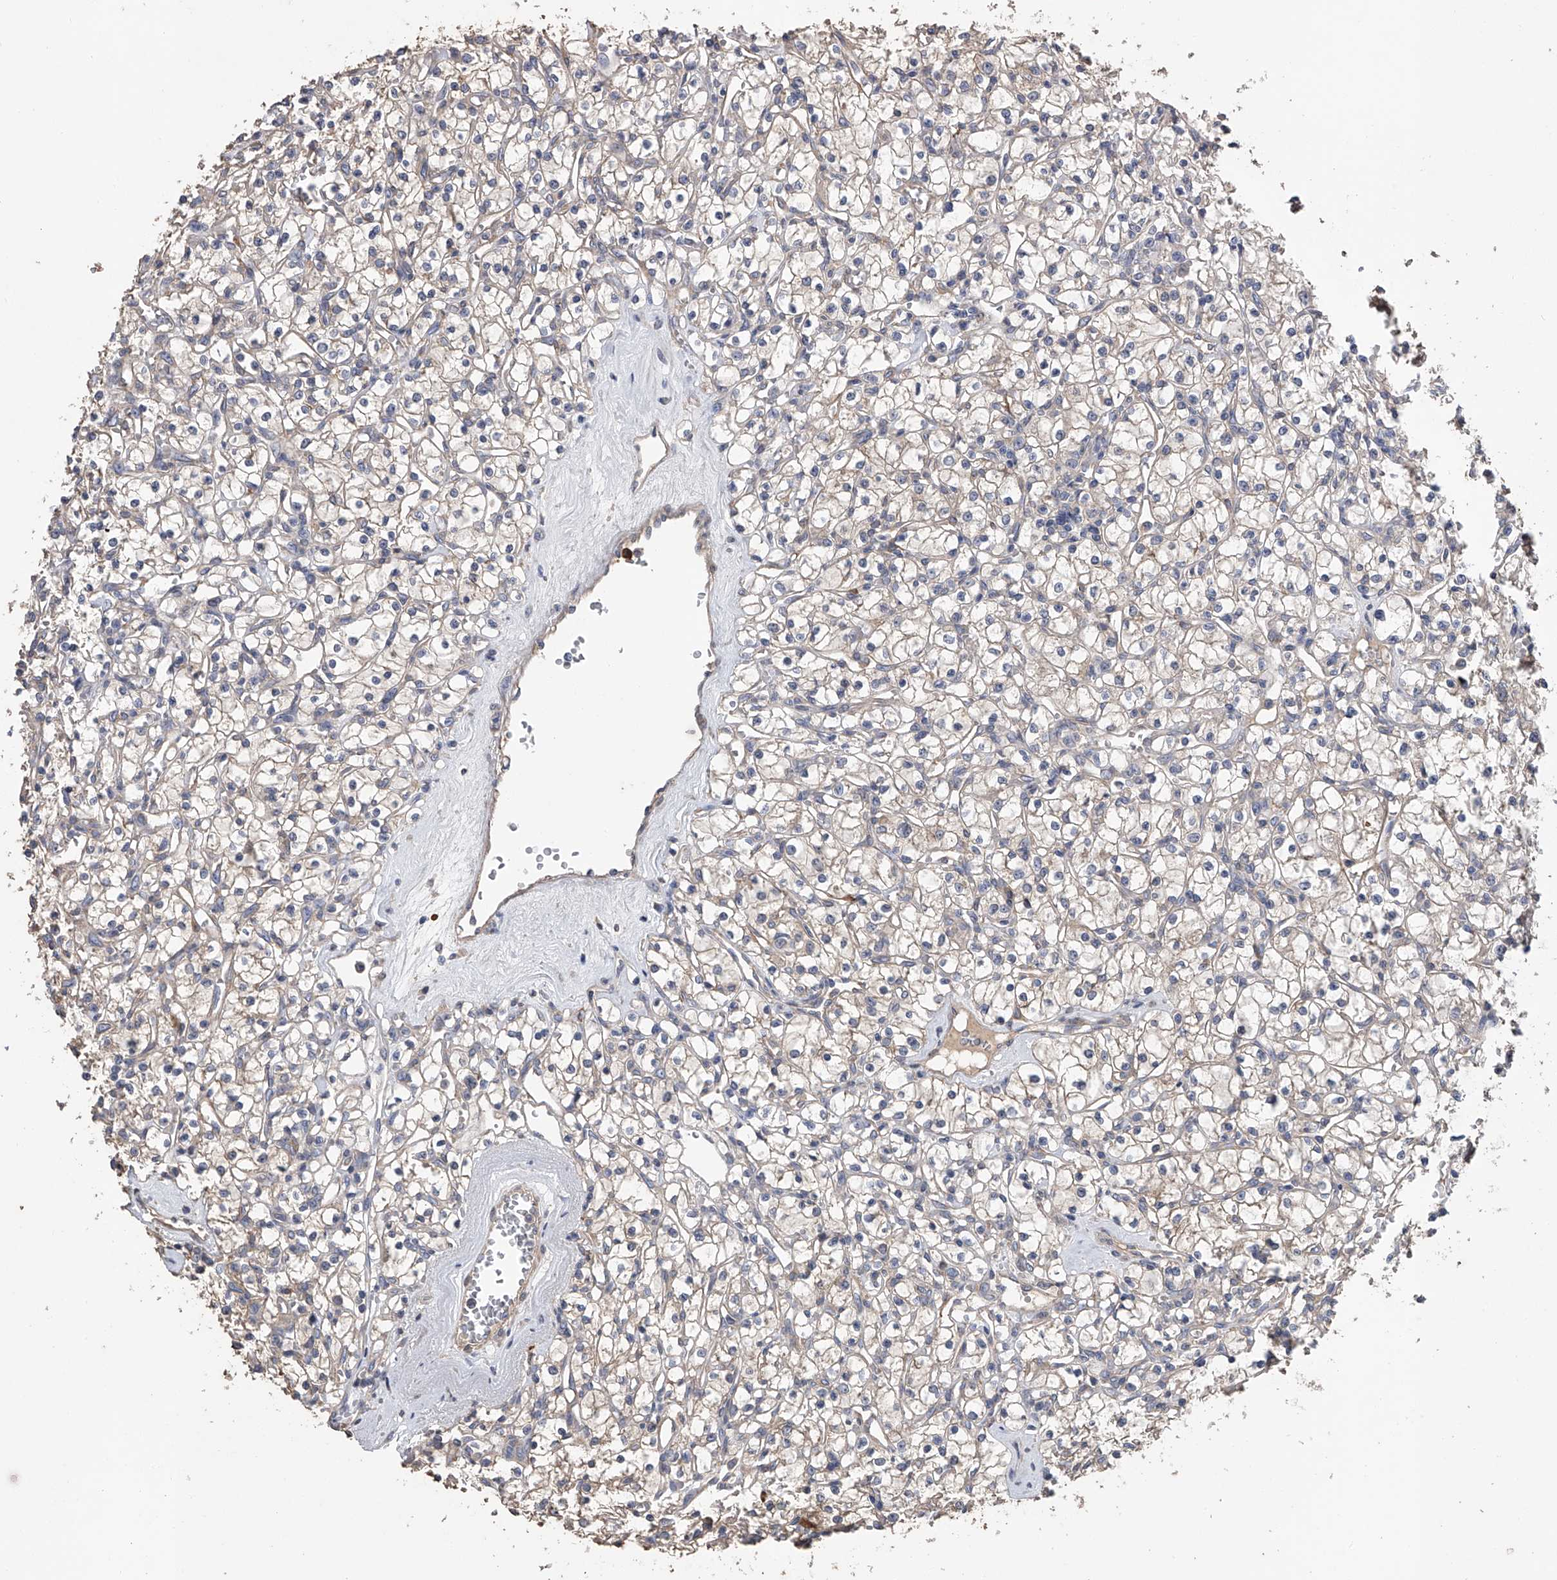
{"staining": {"intensity": "weak", "quantity": "<25%", "location": "cytoplasmic/membranous"}, "tissue": "renal cancer", "cell_type": "Tumor cells", "image_type": "cancer", "snomed": [{"axis": "morphology", "description": "Adenocarcinoma, NOS"}, {"axis": "topography", "description": "Kidney"}], "caption": "The micrograph exhibits no staining of tumor cells in renal adenocarcinoma. (DAB (3,3'-diaminobenzidine) immunohistochemistry (IHC) with hematoxylin counter stain).", "gene": "ZNF343", "patient": {"sex": "female", "age": 59}}